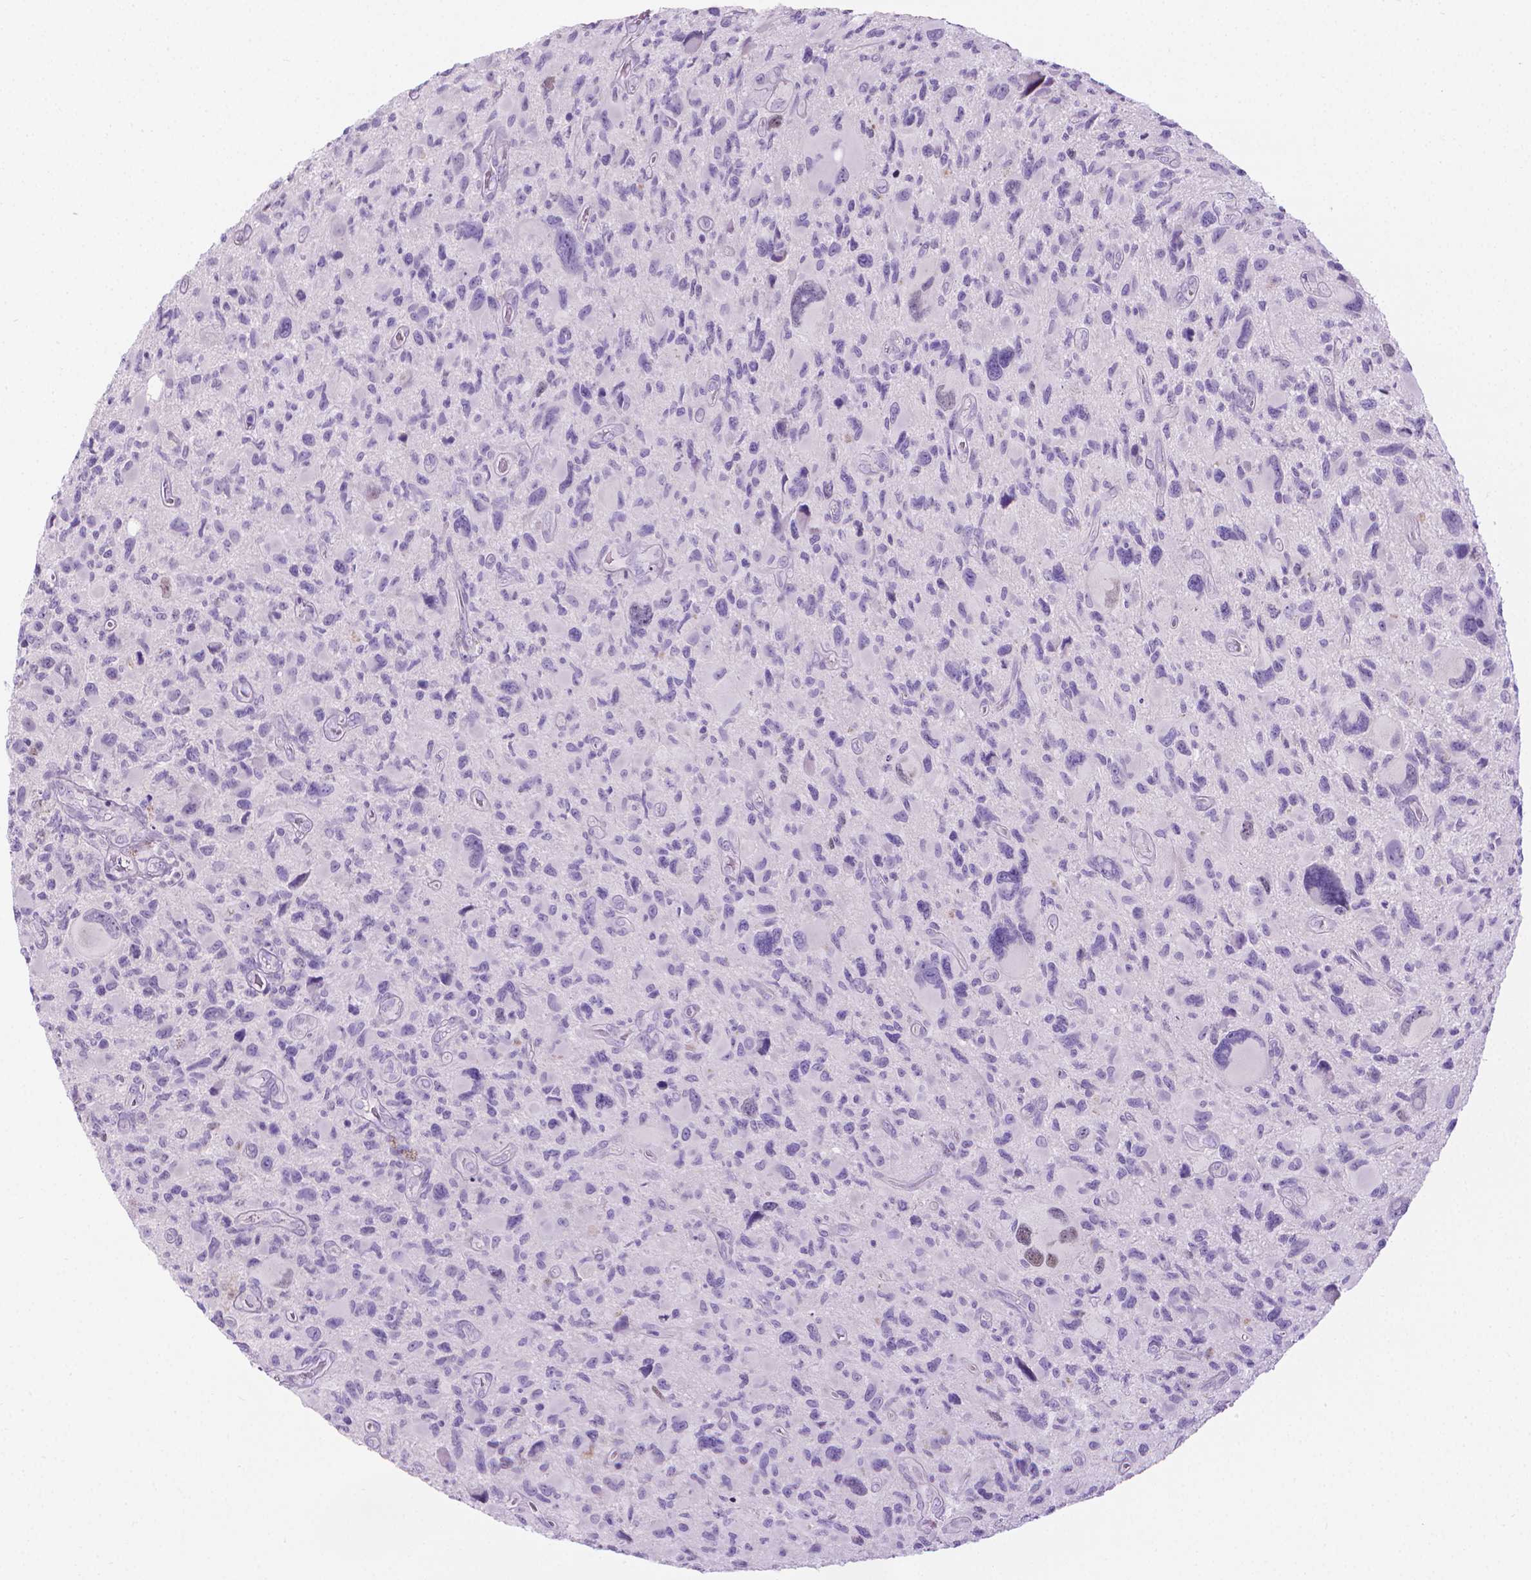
{"staining": {"intensity": "negative", "quantity": "none", "location": "none"}, "tissue": "glioma", "cell_type": "Tumor cells", "image_type": "cancer", "snomed": [{"axis": "morphology", "description": "Glioma, malignant, NOS"}, {"axis": "morphology", "description": "Glioma, malignant, High grade"}, {"axis": "topography", "description": "Brain"}], "caption": "Glioma was stained to show a protein in brown. There is no significant positivity in tumor cells.", "gene": "SPAG6", "patient": {"sex": "female", "age": 71}}